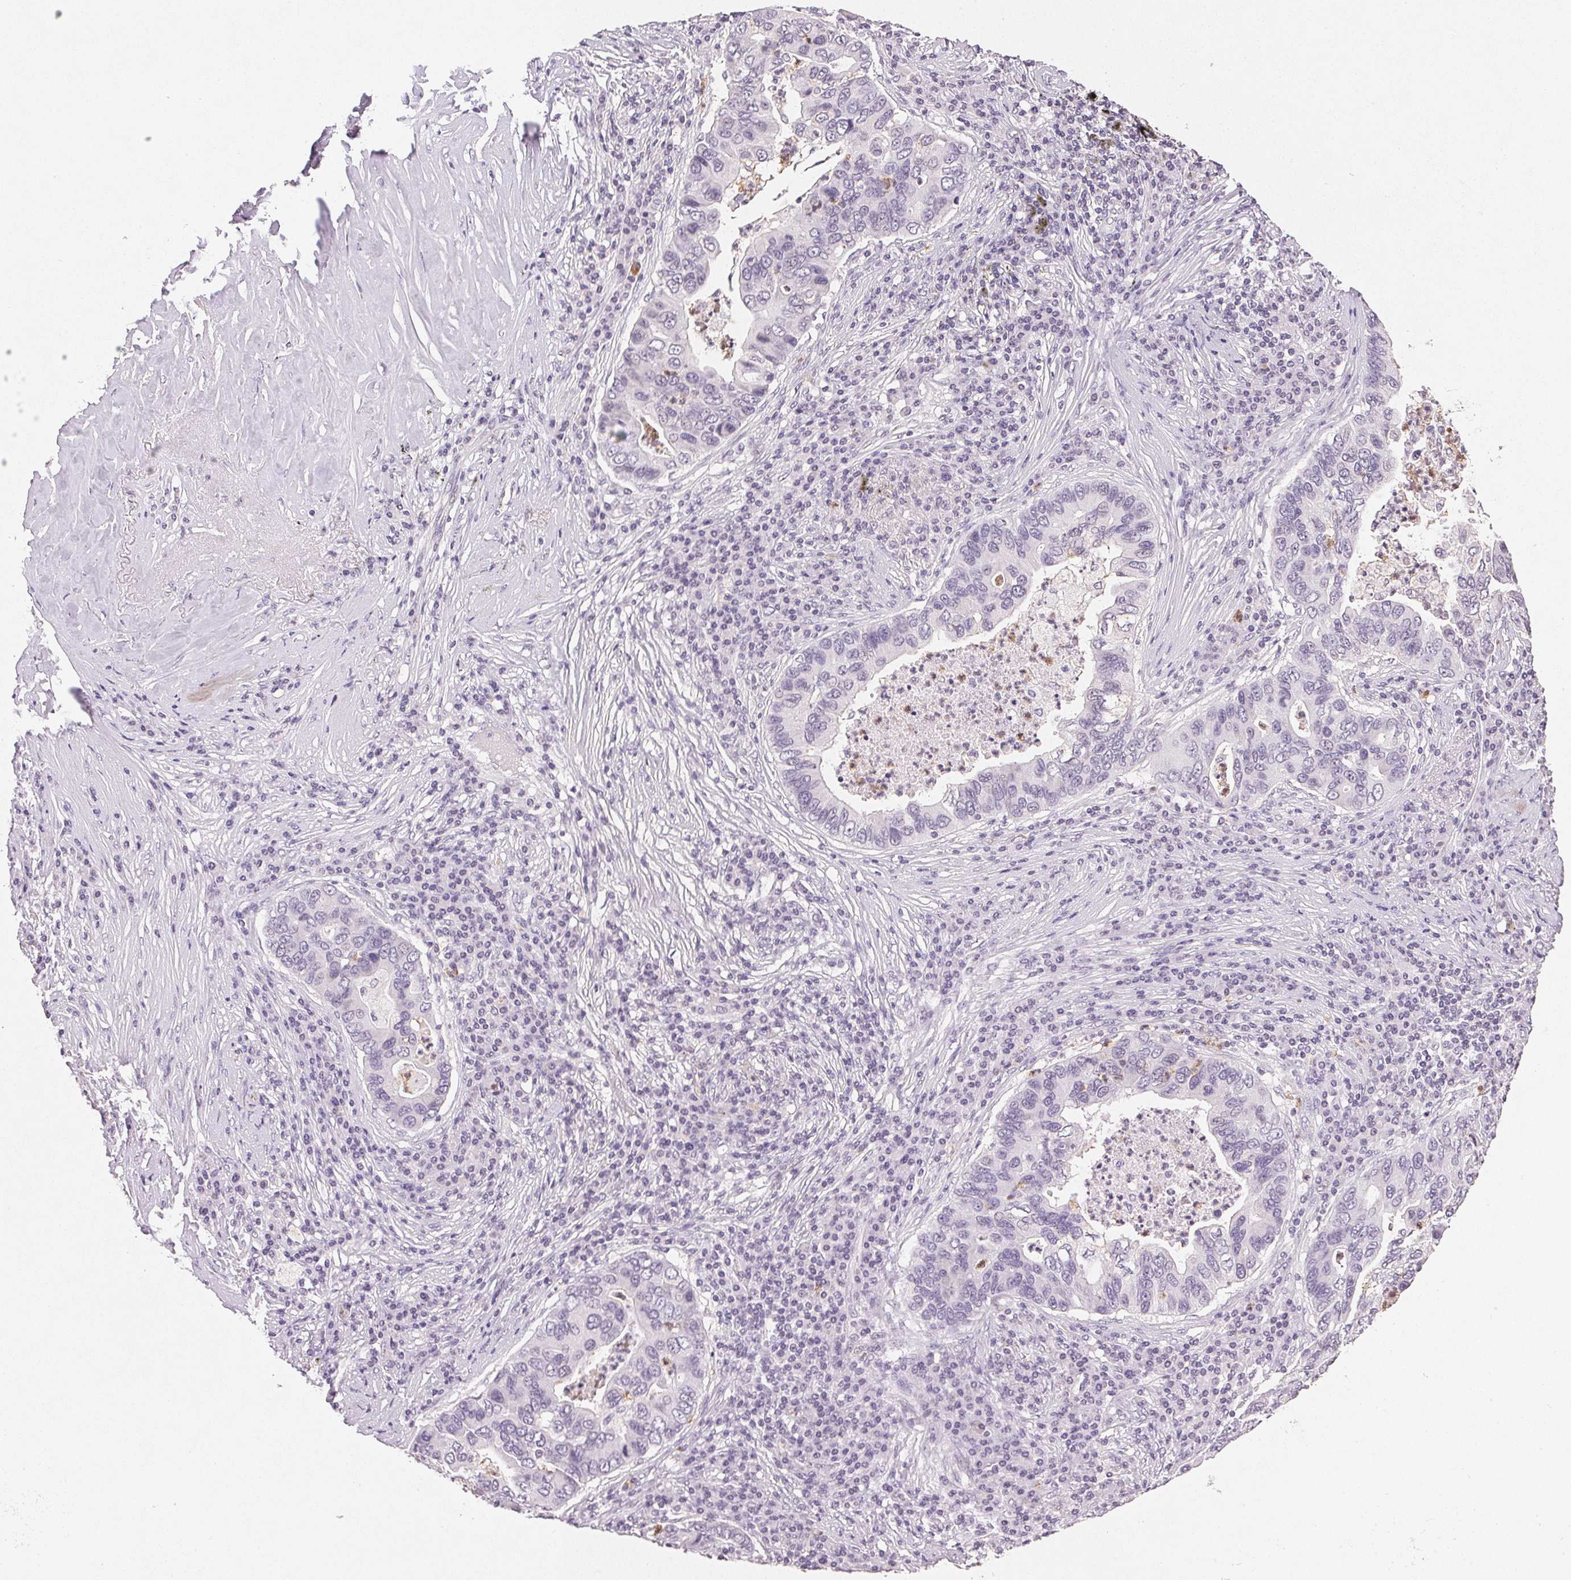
{"staining": {"intensity": "negative", "quantity": "none", "location": "none"}, "tissue": "lung cancer", "cell_type": "Tumor cells", "image_type": "cancer", "snomed": [{"axis": "morphology", "description": "Adenocarcinoma, NOS"}, {"axis": "morphology", "description": "Adenocarcinoma, metastatic, NOS"}, {"axis": "topography", "description": "Lymph node"}, {"axis": "topography", "description": "Lung"}], "caption": "Tumor cells show no significant protein staining in lung metastatic adenocarcinoma.", "gene": "SMTN", "patient": {"sex": "female", "age": 54}}